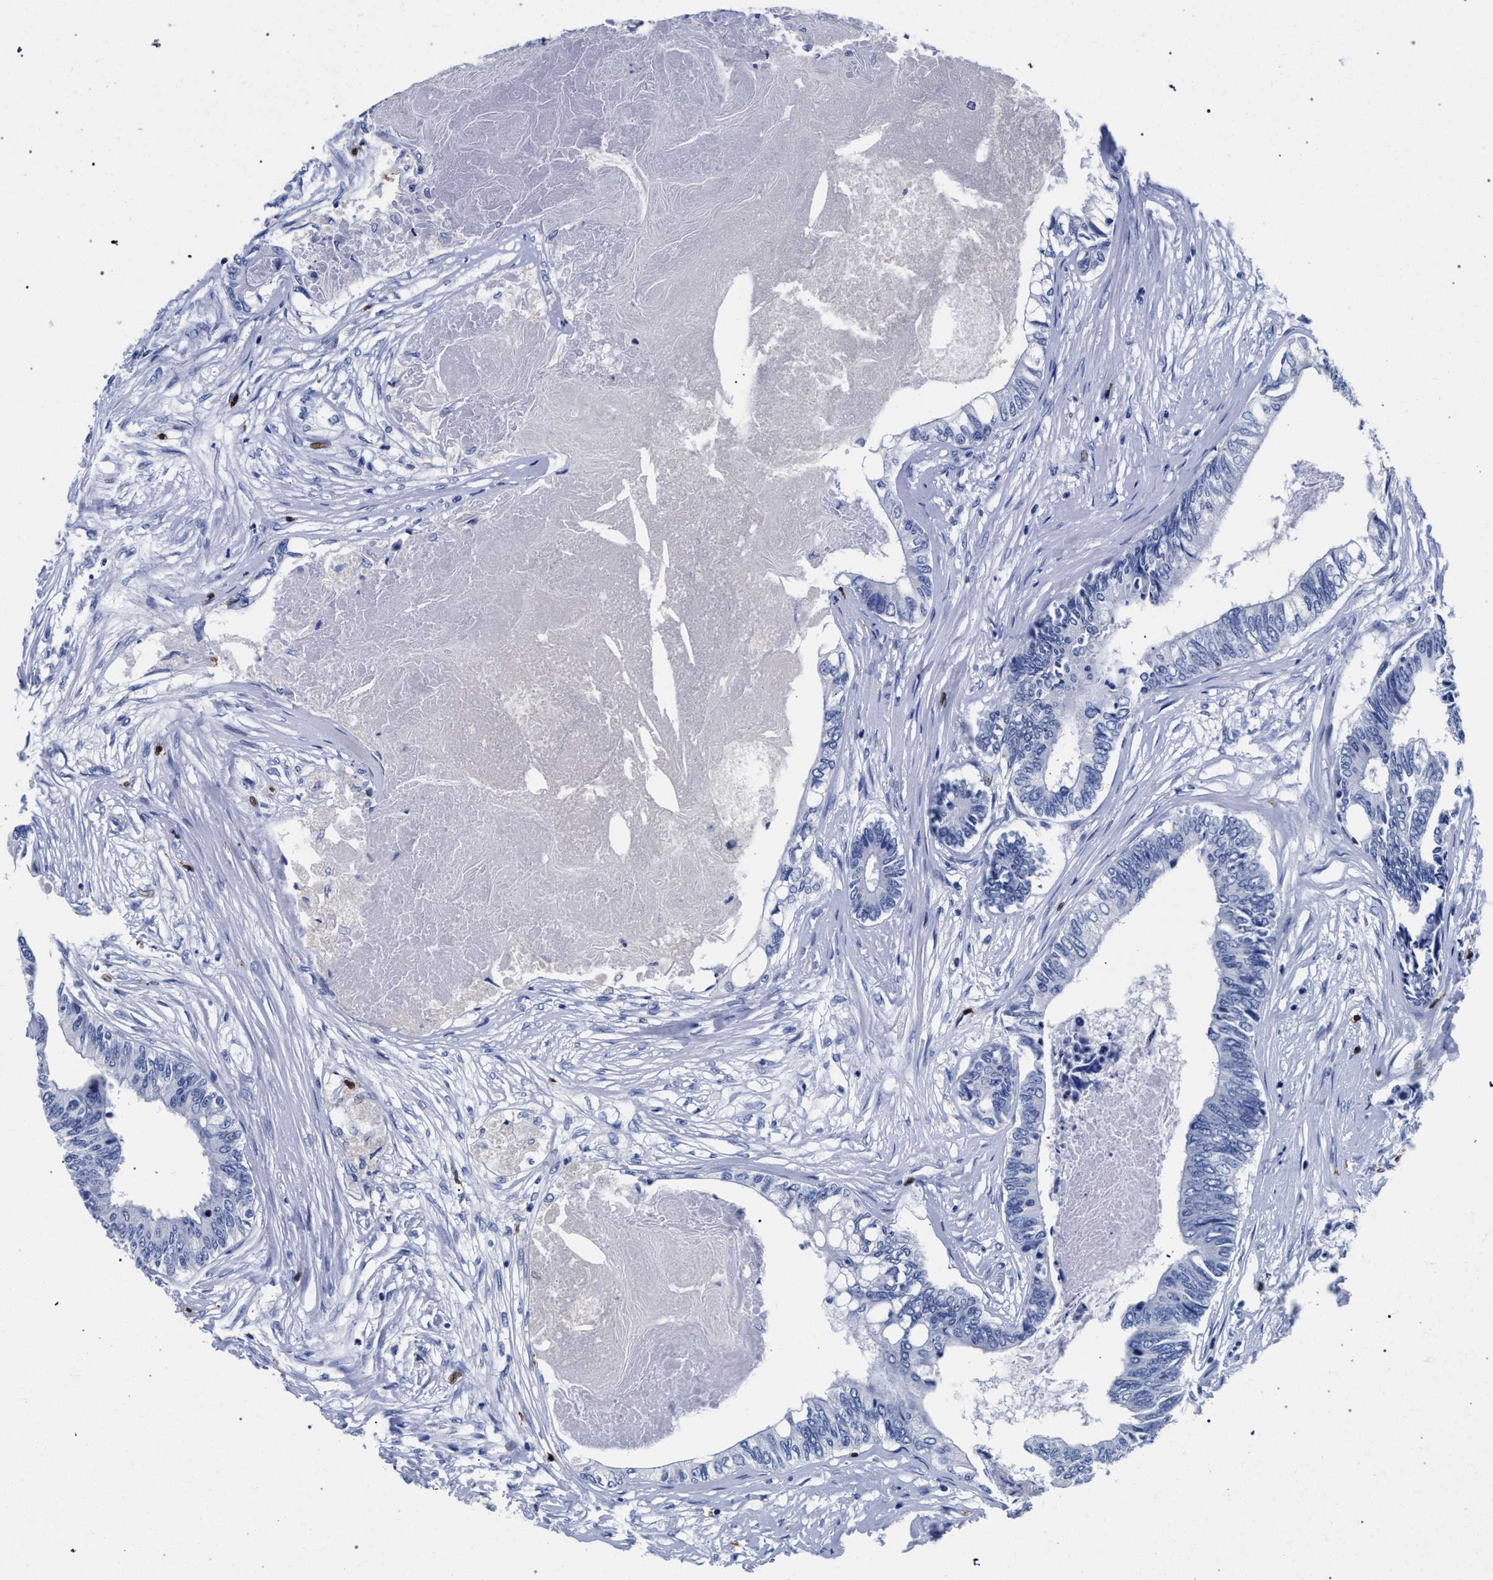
{"staining": {"intensity": "negative", "quantity": "none", "location": "none"}, "tissue": "colorectal cancer", "cell_type": "Tumor cells", "image_type": "cancer", "snomed": [{"axis": "morphology", "description": "Adenocarcinoma, NOS"}, {"axis": "topography", "description": "Rectum"}], "caption": "Photomicrograph shows no protein staining in tumor cells of colorectal cancer tissue.", "gene": "KLRK1", "patient": {"sex": "male", "age": 63}}